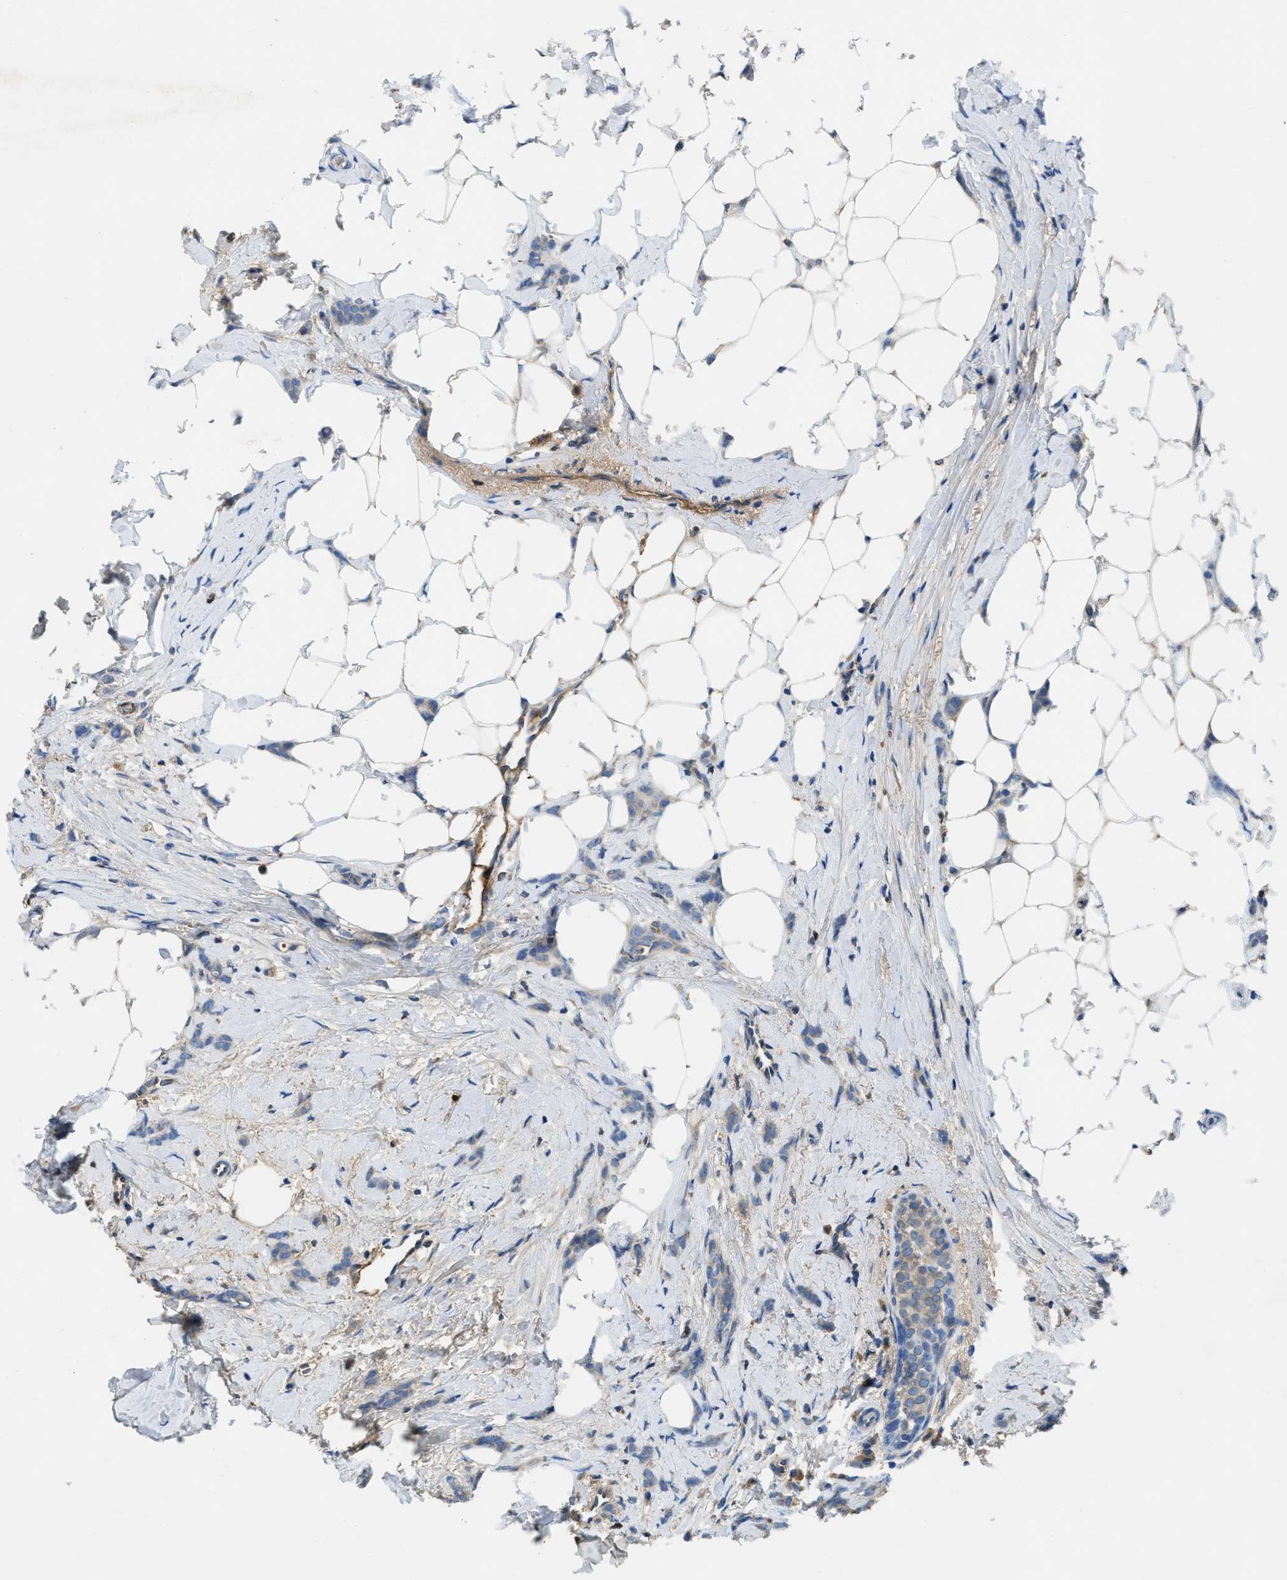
{"staining": {"intensity": "weak", "quantity": "<25%", "location": "cytoplasmic/membranous"}, "tissue": "breast cancer", "cell_type": "Tumor cells", "image_type": "cancer", "snomed": [{"axis": "morphology", "description": "Lobular carcinoma, in situ"}, {"axis": "morphology", "description": "Lobular carcinoma"}, {"axis": "topography", "description": "Breast"}], "caption": "Protein analysis of breast cancer shows no significant positivity in tumor cells. (Brightfield microscopy of DAB (3,3'-diaminobenzidine) IHC at high magnification).", "gene": "MPDU1", "patient": {"sex": "female", "age": 41}}